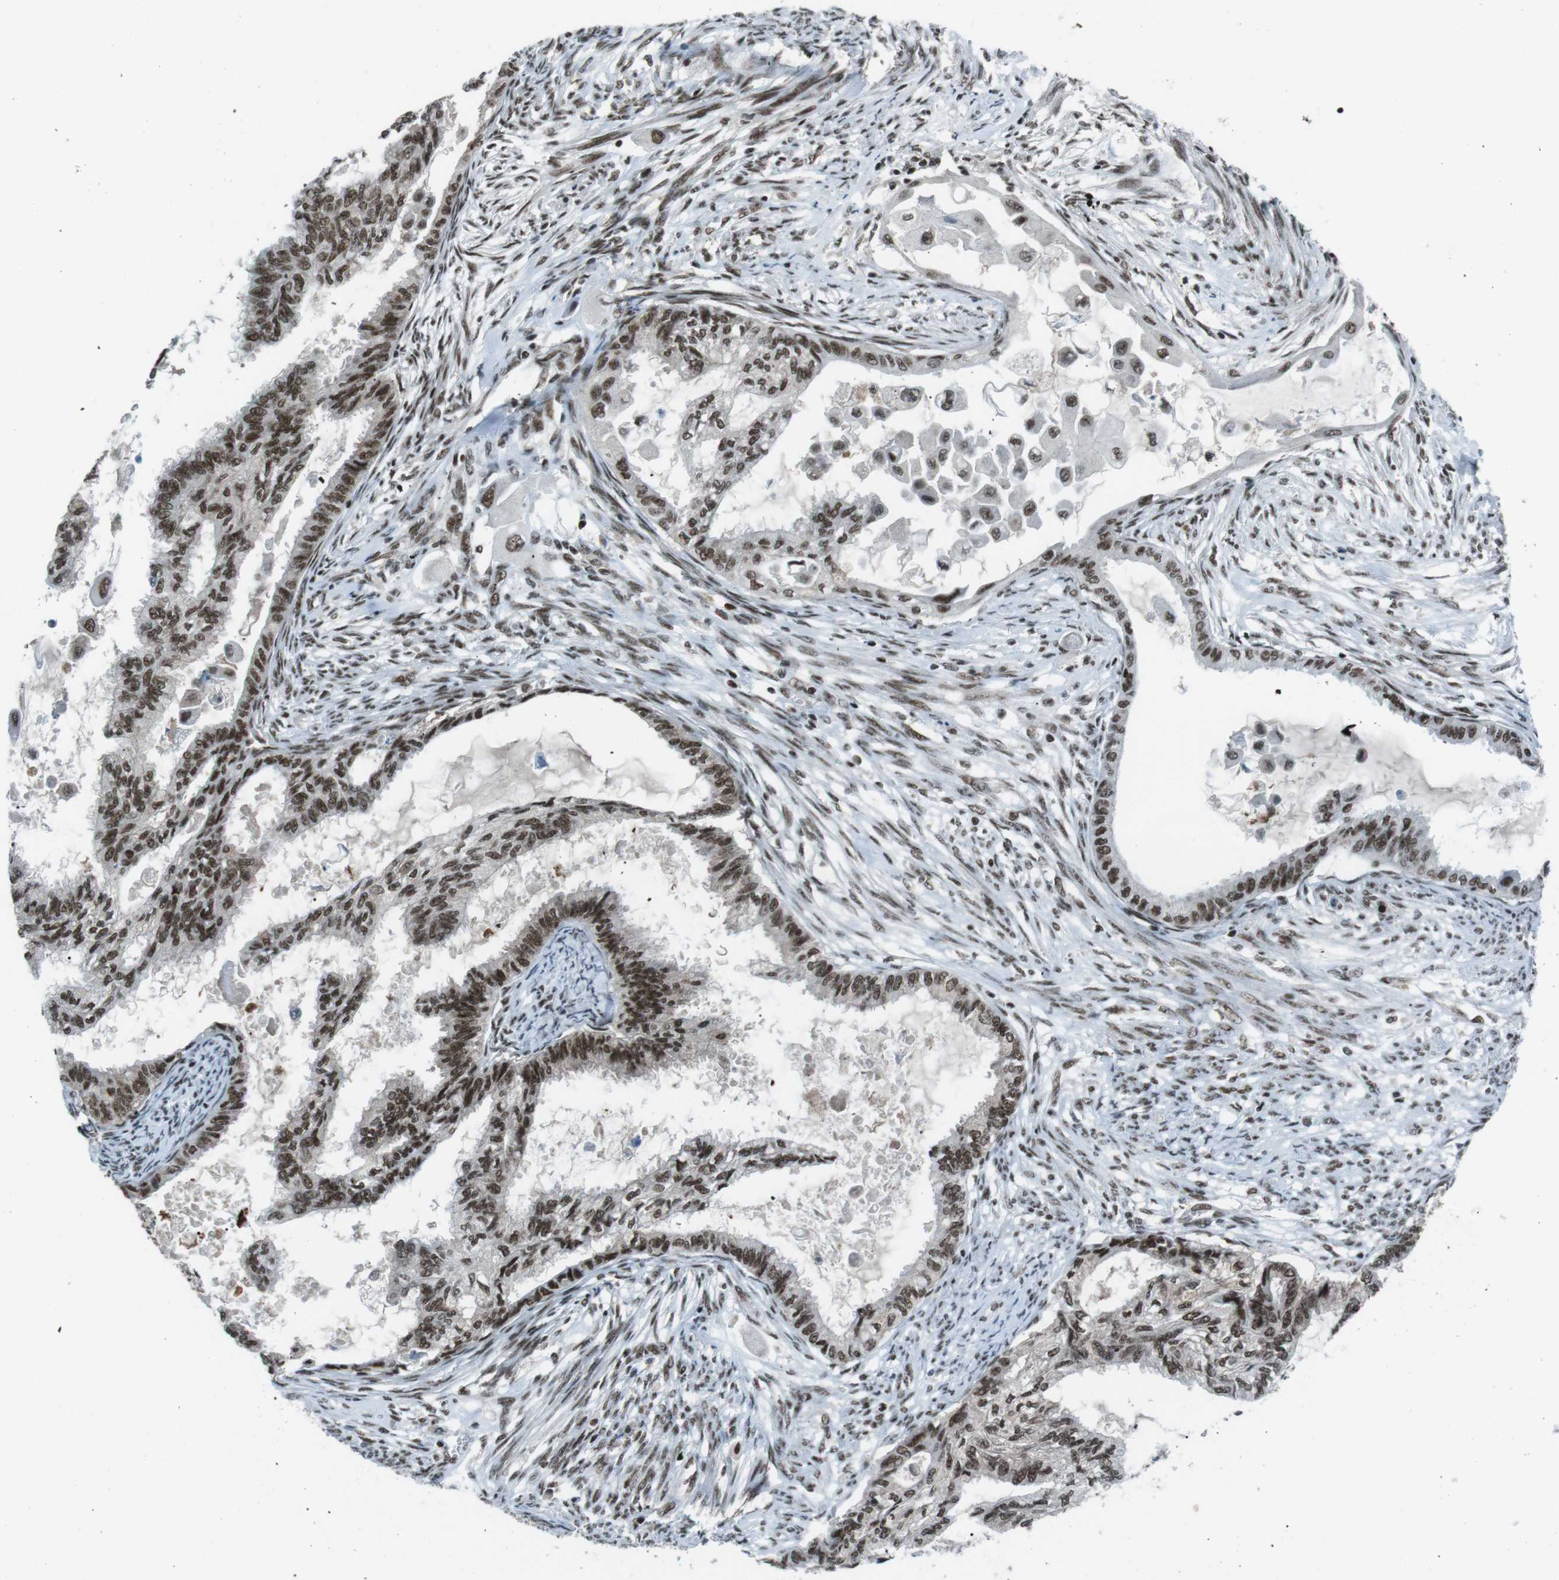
{"staining": {"intensity": "strong", "quantity": ">75%", "location": "nuclear"}, "tissue": "cervical cancer", "cell_type": "Tumor cells", "image_type": "cancer", "snomed": [{"axis": "morphology", "description": "Normal tissue, NOS"}, {"axis": "morphology", "description": "Adenocarcinoma, NOS"}, {"axis": "topography", "description": "Cervix"}, {"axis": "topography", "description": "Endometrium"}], "caption": "Human adenocarcinoma (cervical) stained with a brown dye shows strong nuclear positive positivity in about >75% of tumor cells.", "gene": "TAF1", "patient": {"sex": "female", "age": 86}}